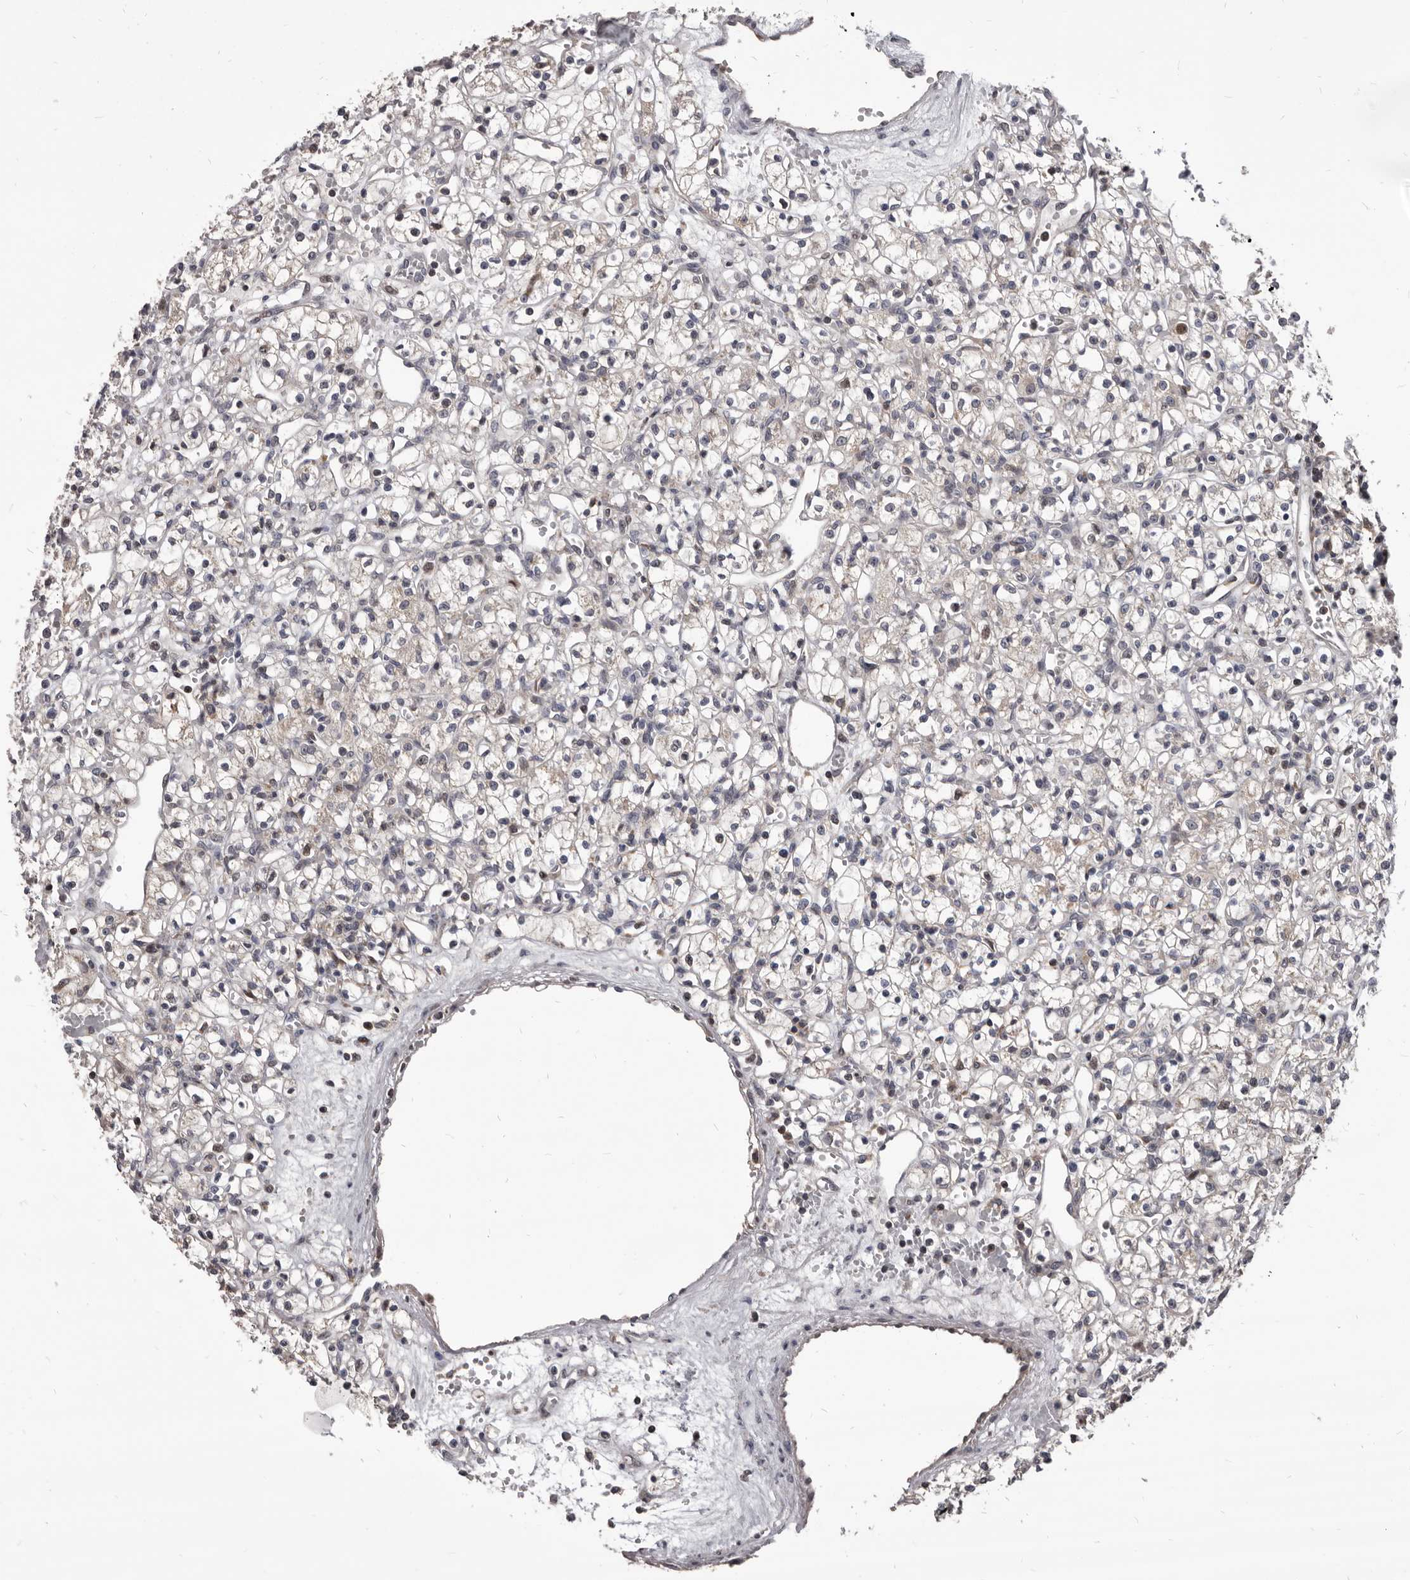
{"staining": {"intensity": "negative", "quantity": "none", "location": "none"}, "tissue": "renal cancer", "cell_type": "Tumor cells", "image_type": "cancer", "snomed": [{"axis": "morphology", "description": "Adenocarcinoma, NOS"}, {"axis": "topography", "description": "Kidney"}], "caption": "Adenocarcinoma (renal) was stained to show a protein in brown. There is no significant staining in tumor cells.", "gene": "MAP3K14", "patient": {"sex": "female", "age": 59}}